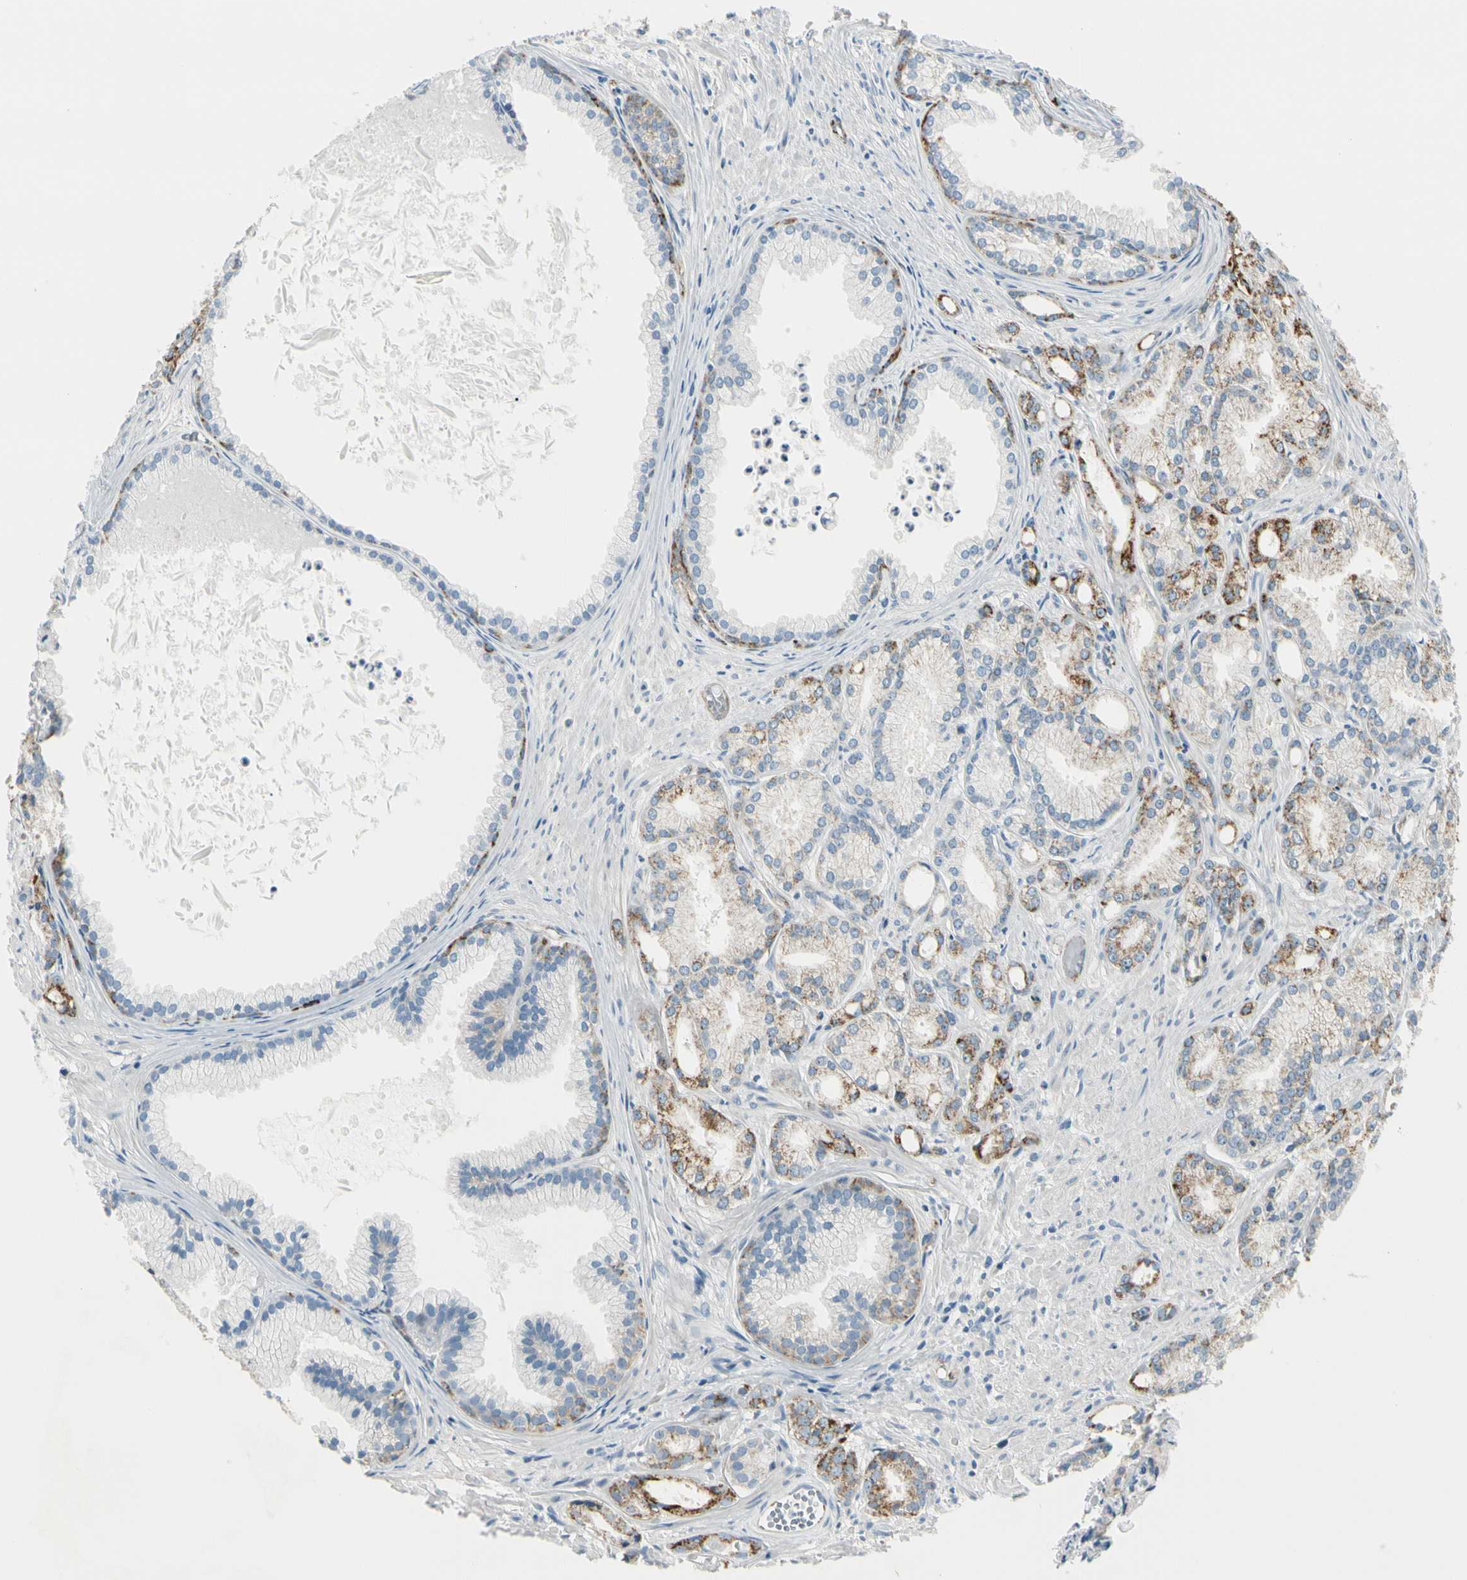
{"staining": {"intensity": "strong", "quantity": "<25%", "location": "cytoplasmic/membranous"}, "tissue": "prostate cancer", "cell_type": "Tumor cells", "image_type": "cancer", "snomed": [{"axis": "morphology", "description": "Adenocarcinoma, Low grade"}, {"axis": "topography", "description": "Prostate"}], "caption": "Brown immunohistochemical staining in human adenocarcinoma (low-grade) (prostate) demonstrates strong cytoplasmic/membranous expression in approximately <25% of tumor cells. The staining was performed using DAB (3,3'-diaminobenzidine), with brown indicating positive protein expression. Nuclei are stained blue with hematoxylin.", "gene": "SLC6A15", "patient": {"sex": "male", "age": 72}}